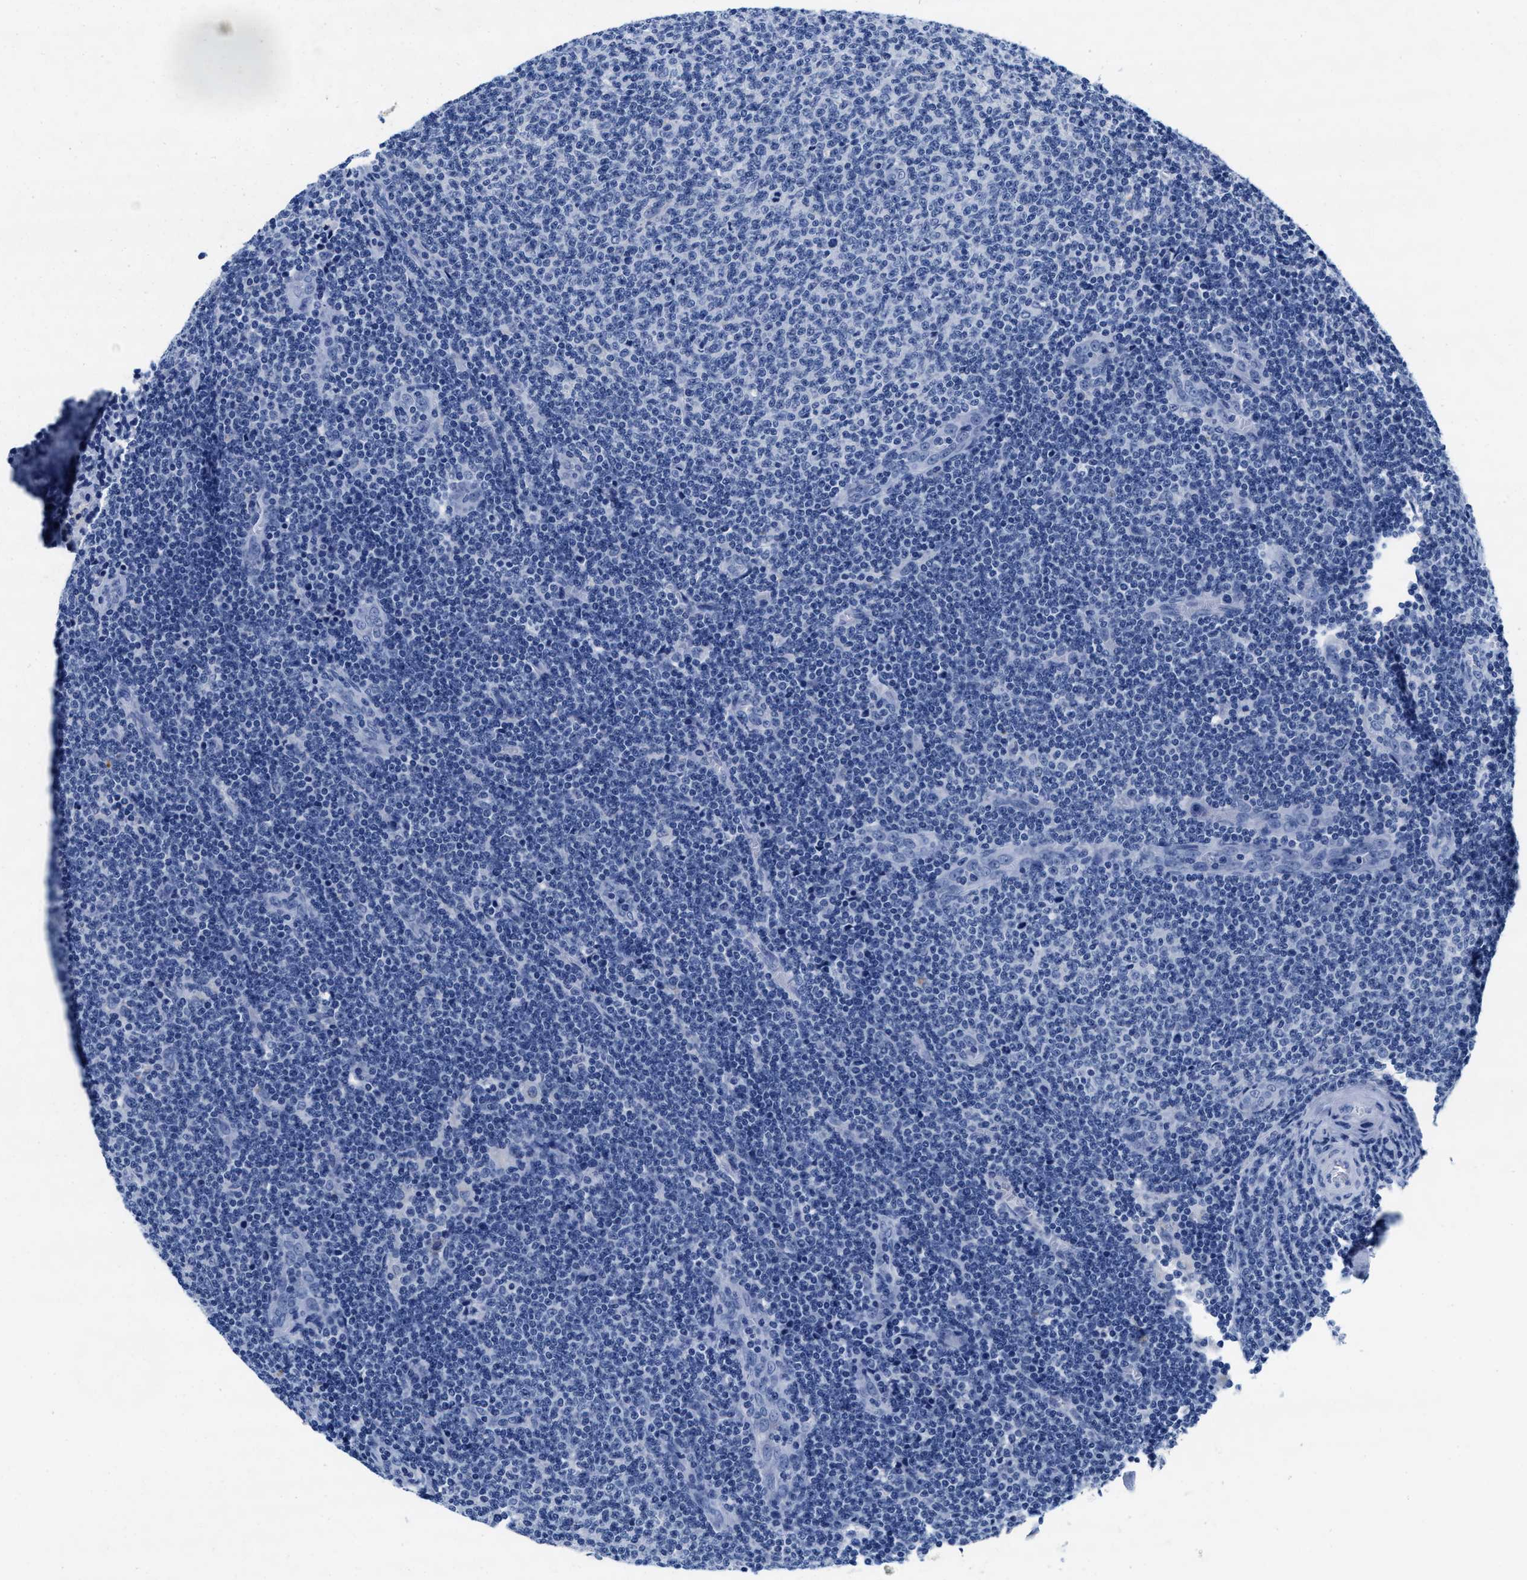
{"staining": {"intensity": "negative", "quantity": "none", "location": "none"}, "tissue": "lymphoma", "cell_type": "Tumor cells", "image_type": "cancer", "snomed": [{"axis": "morphology", "description": "Malignant lymphoma, non-Hodgkin's type, Low grade"}, {"axis": "topography", "description": "Lymph node"}], "caption": "The IHC micrograph has no significant positivity in tumor cells of malignant lymphoma, non-Hodgkin's type (low-grade) tissue.", "gene": "TTC3", "patient": {"sex": "male", "age": 66}}